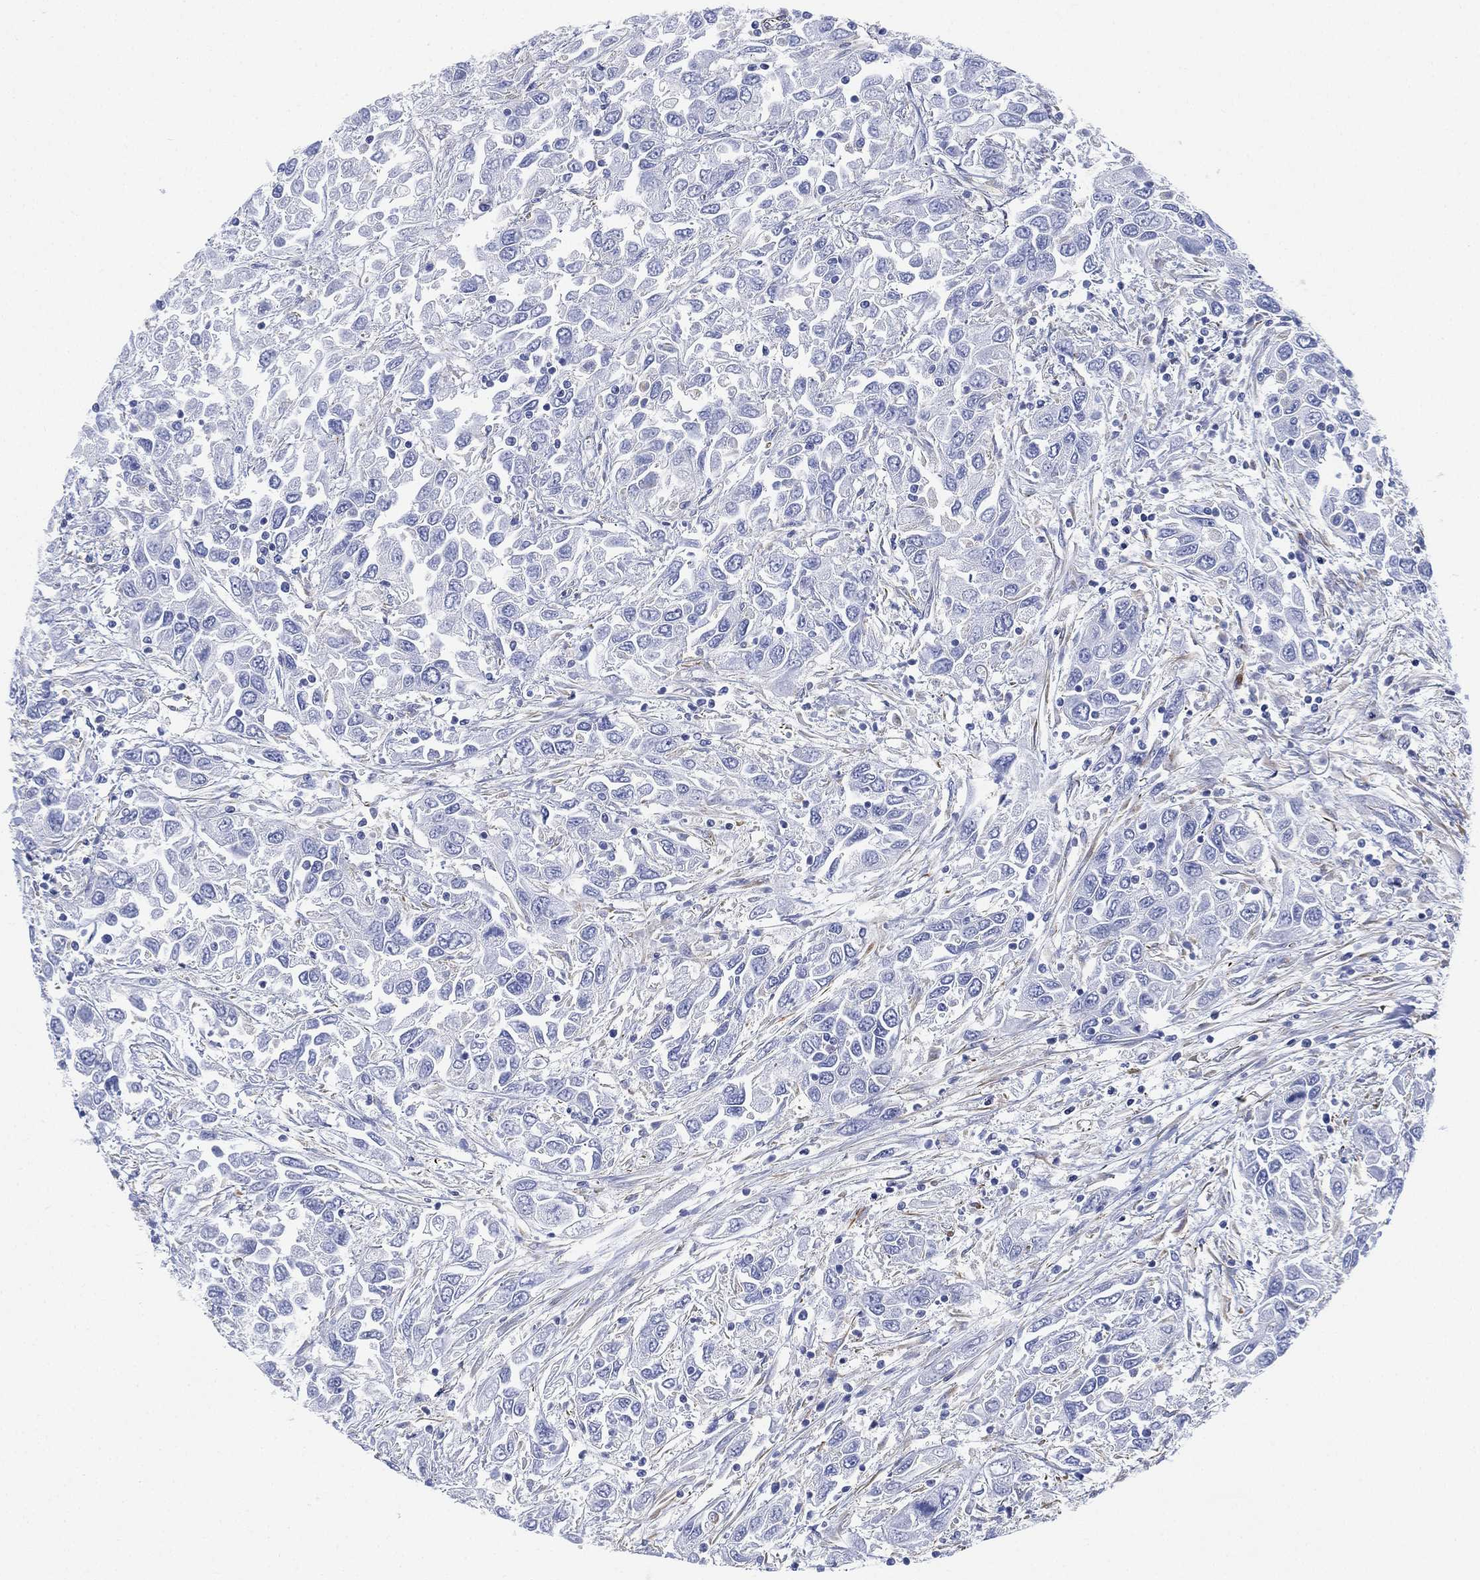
{"staining": {"intensity": "negative", "quantity": "none", "location": "none"}, "tissue": "urothelial cancer", "cell_type": "Tumor cells", "image_type": "cancer", "snomed": [{"axis": "morphology", "description": "Urothelial carcinoma, High grade"}, {"axis": "topography", "description": "Urinary bladder"}], "caption": "Immunohistochemical staining of human urothelial carcinoma (high-grade) exhibits no significant positivity in tumor cells. (DAB immunohistochemistry (IHC), high magnification).", "gene": "PSKH2", "patient": {"sex": "male", "age": 76}}